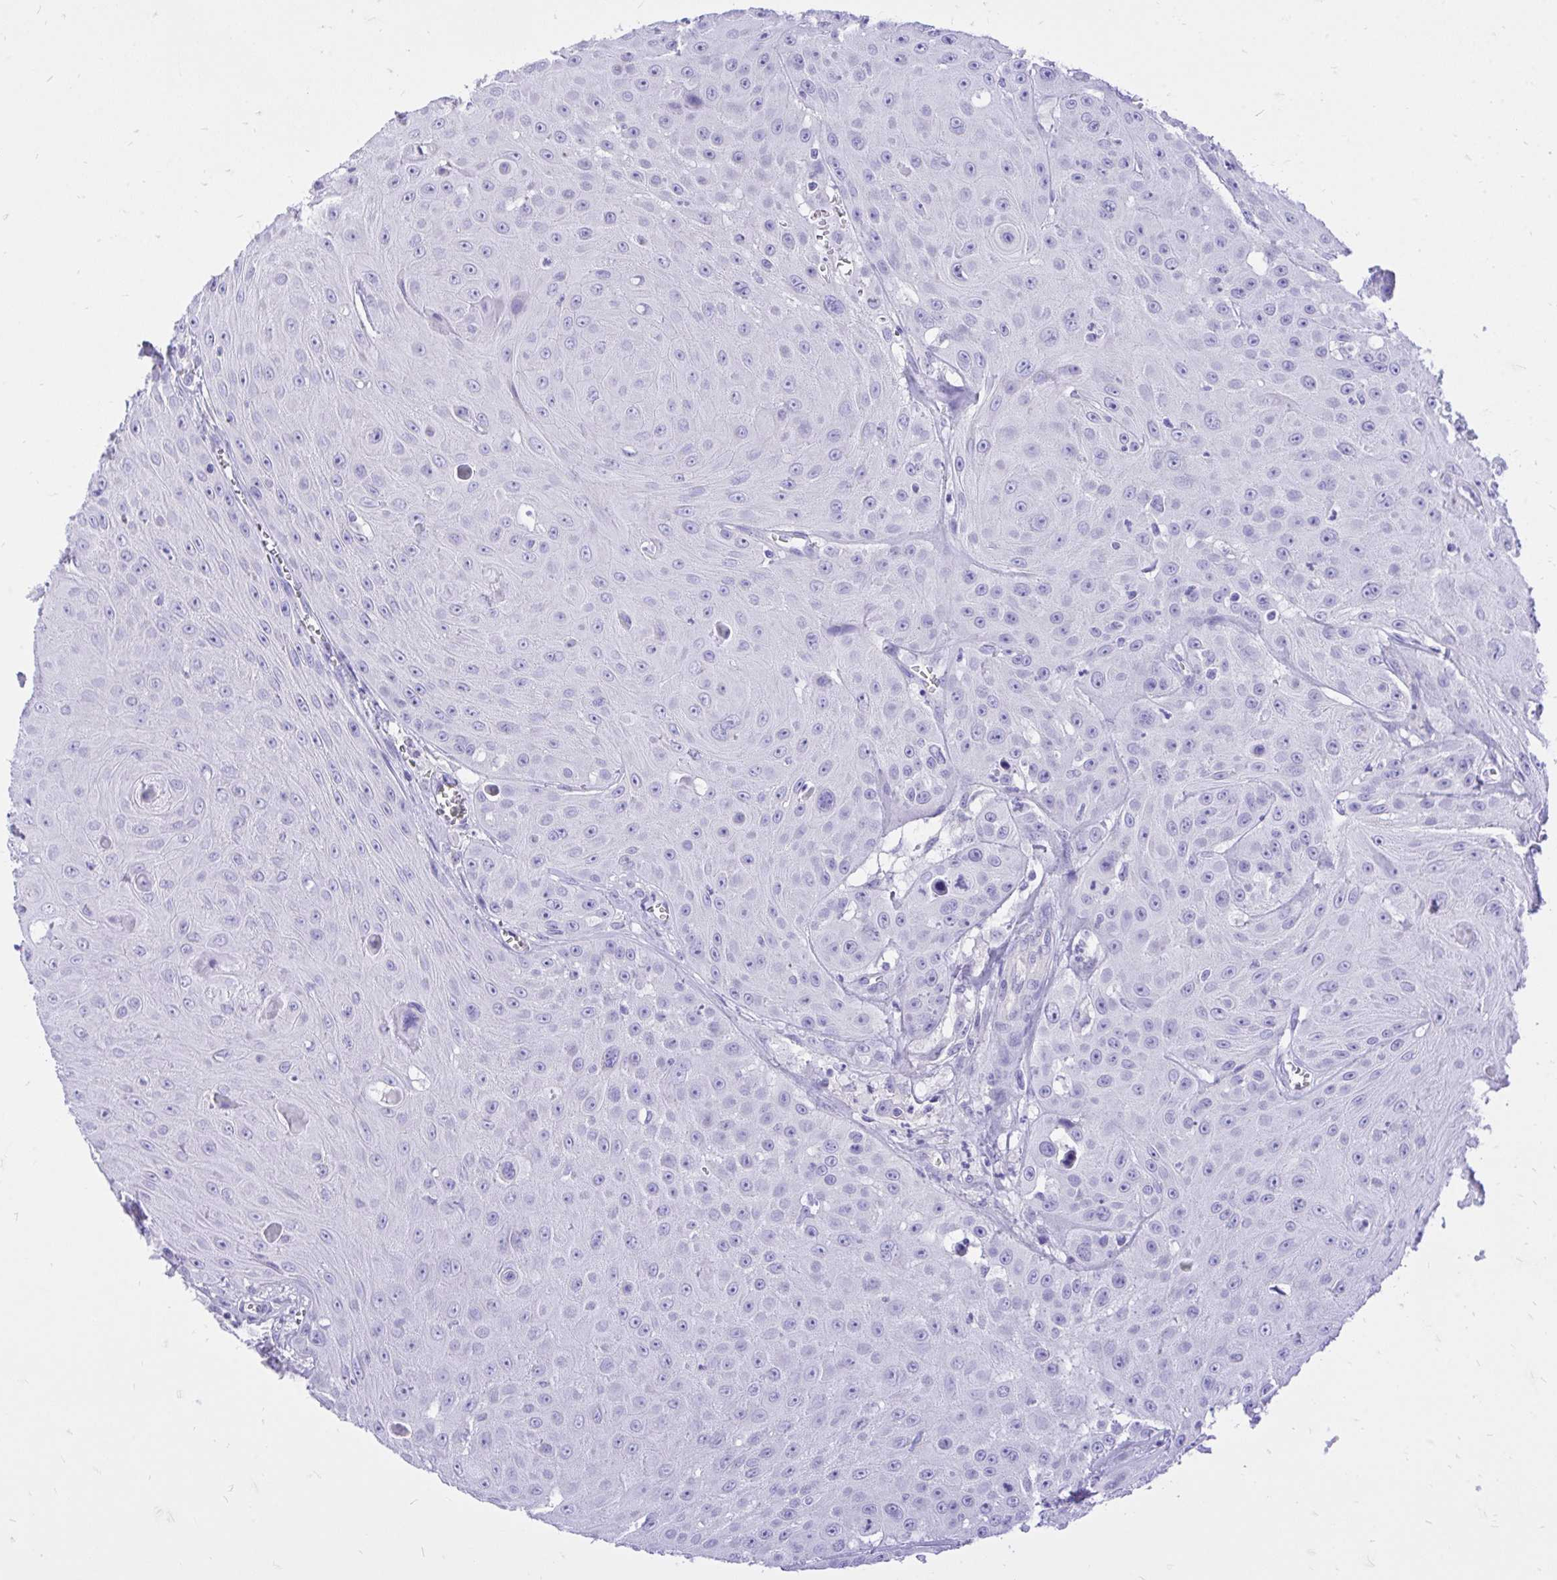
{"staining": {"intensity": "negative", "quantity": "none", "location": "none"}, "tissue": "head and neck cancer", "cell_type": "Tumor cells", "image_type": "cancer", "snomed": [{"axis": "morphology", "description": "Squamous cell carcinoma, NOS"}, {"axis": "topography", "description": "Oral tissue"}, {"axis": "topography", "description": "Head-Neck"}], "caption": "An image of head and neck cancer stained for a protein exhibits no brown staining in tumor cells. (Brightfield microscopy of DAB (3,3'-diaminobenzidine) immunohistochemistry at high magnification).", "gene": "MON1A", "patient": {"sex": "male", "age": 81}}